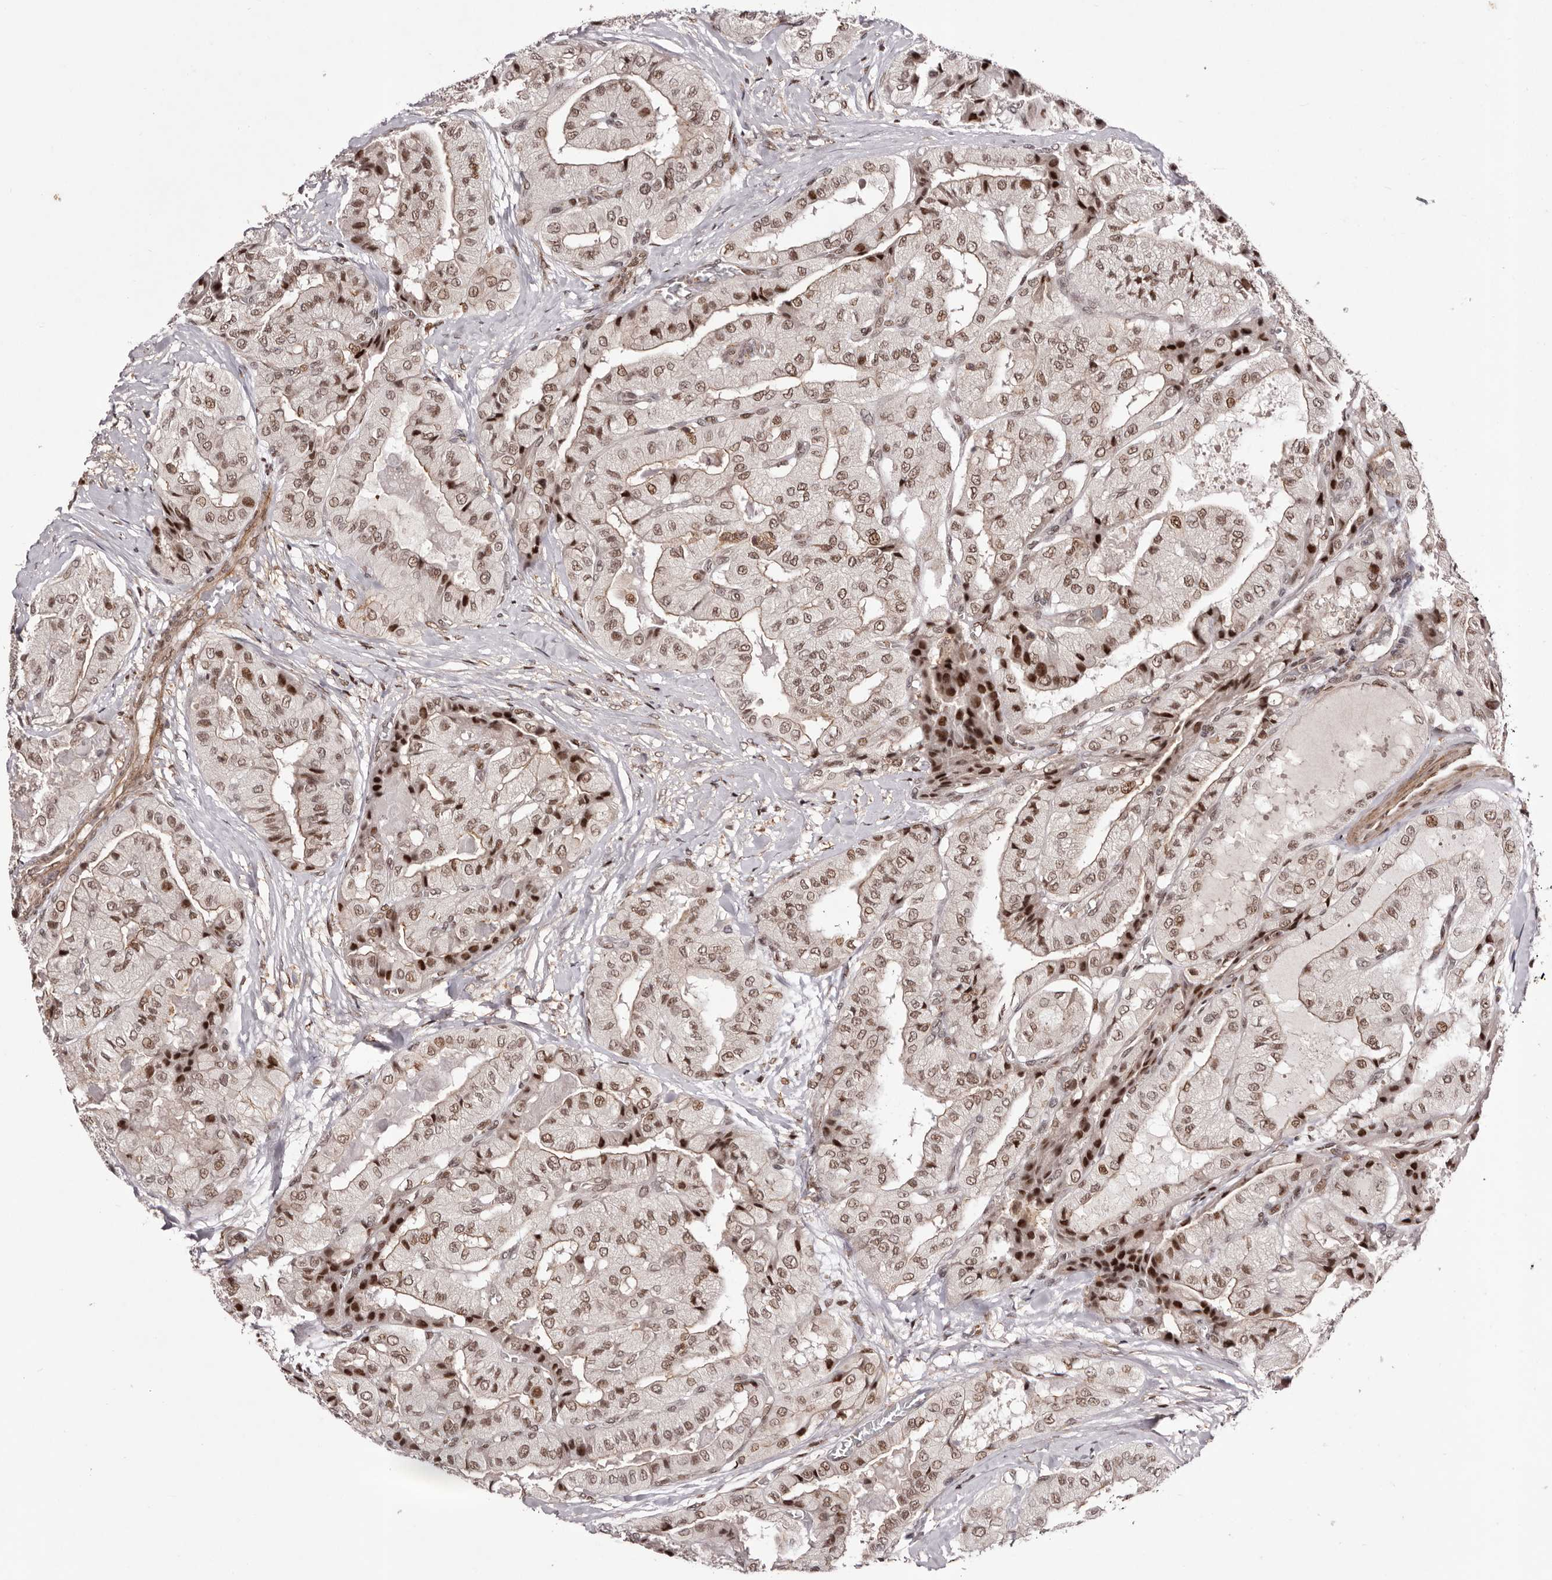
{"staining": {"intensity": "strong", "quantity": "25%-75%", "location": "nuclear"}, "tissue": "thyroid cancer", "cell_type": "Tumor cells", "image_type": "cancer", "snomed": [{"axis": "morphology", "description": "Papillary adenocarcinoma, NOS"}, {"axis": "topography", "description": "Thyroid gland"}], "caption": "Immunohistochemical staining of thyroid cancer (papillary adenocarcinoma) demonstrates strong nuclear protein expression in approximately 25%-75% of tumor cells.", "gene": "FBXO5", "patient": {"sex": "female", "age": 59}}